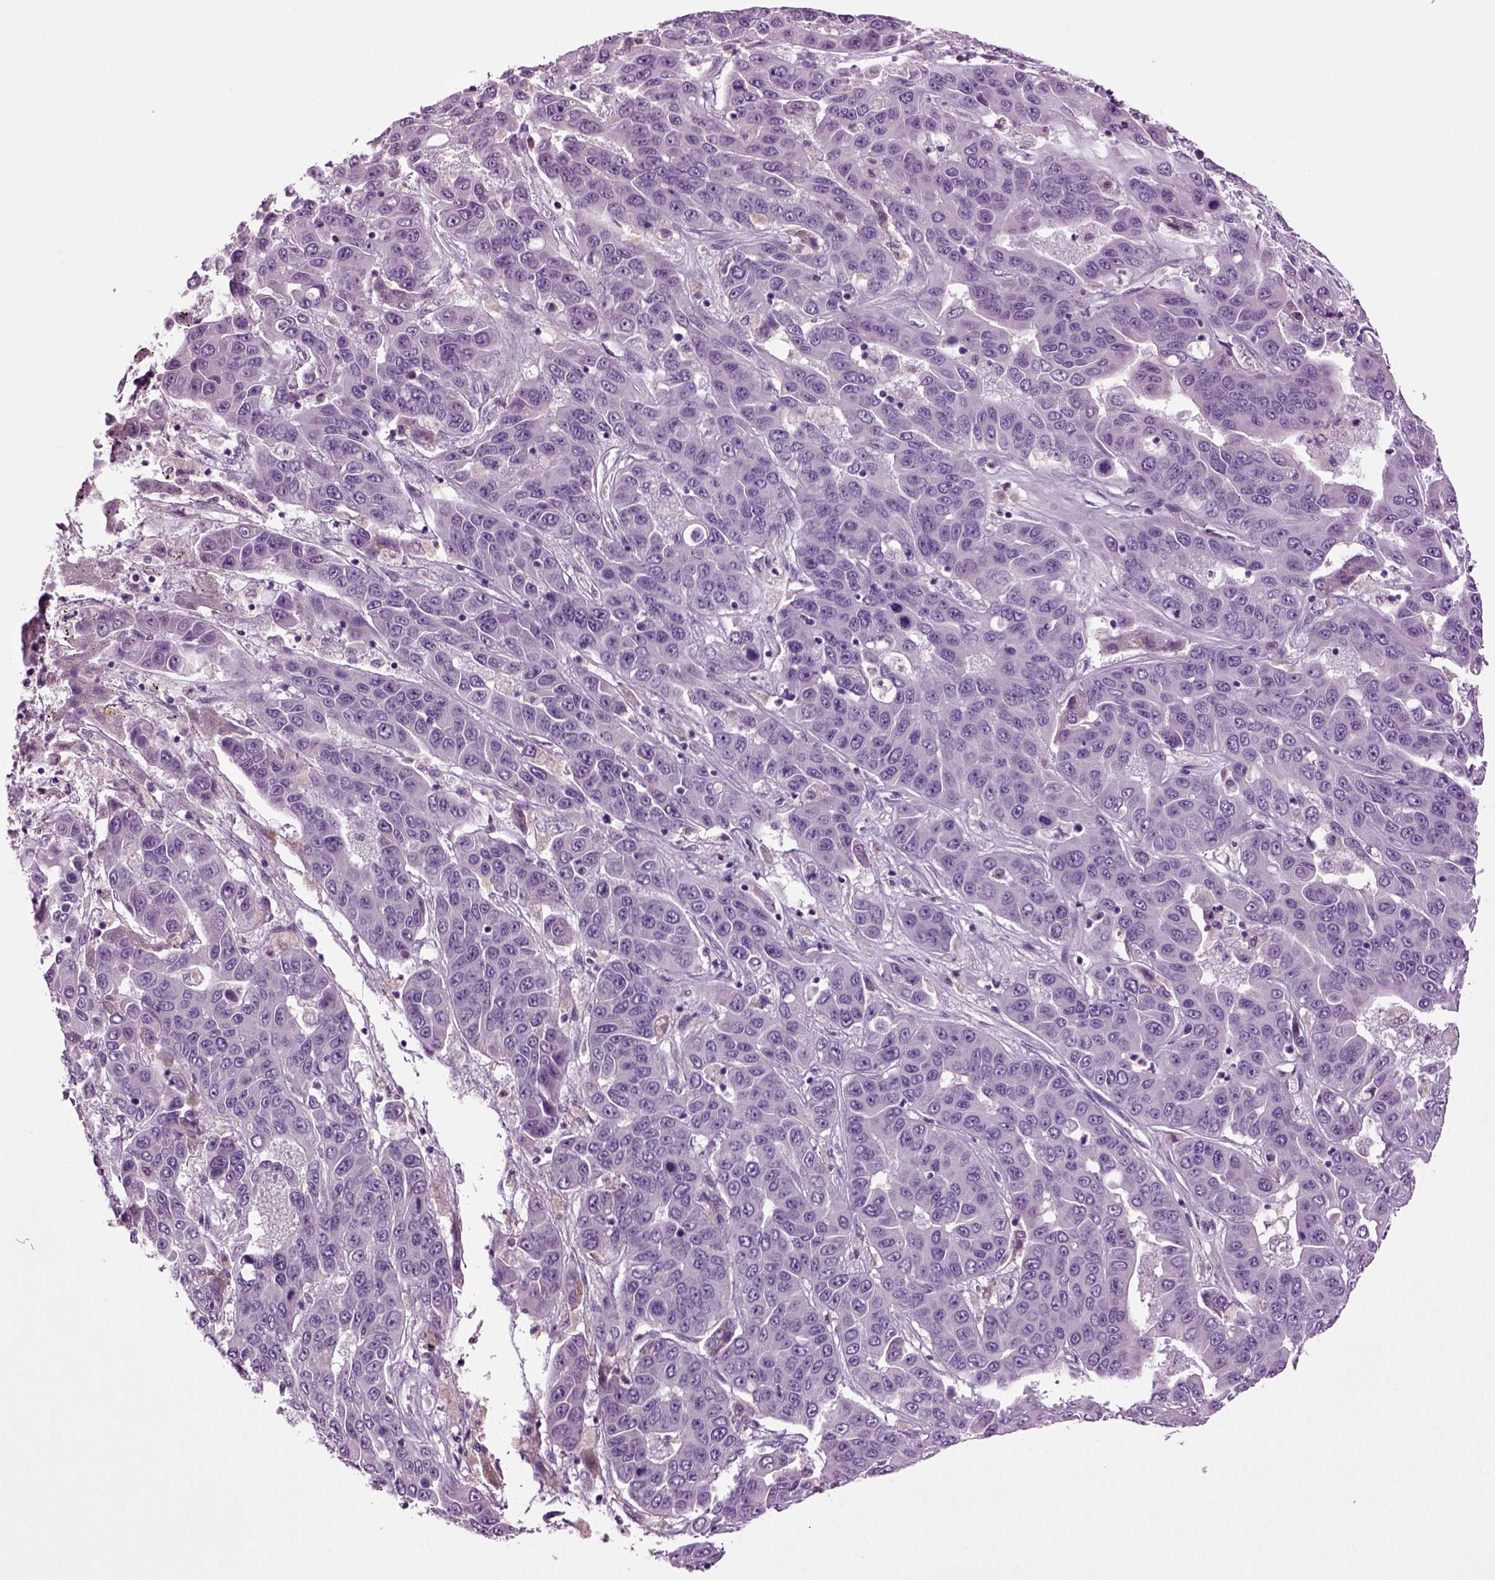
{"staining": {"intensity": "negative", "quantity": "none", "location": "none"}, "tissue": "liver cancer", "cell_type": "Tumor cells", "image_type": "cancer", "snomed": [{"axis": "morphology", "description": "Cholangiocarcinoma"}, {"axis": "topography", "description": "Liver"}], "caption": "Tumor cells are negative for protein expression in human liver cancer (cholangiocarcinoma).", "gene": "FGF11", "patient": {"sex": "female", "age": 52}}